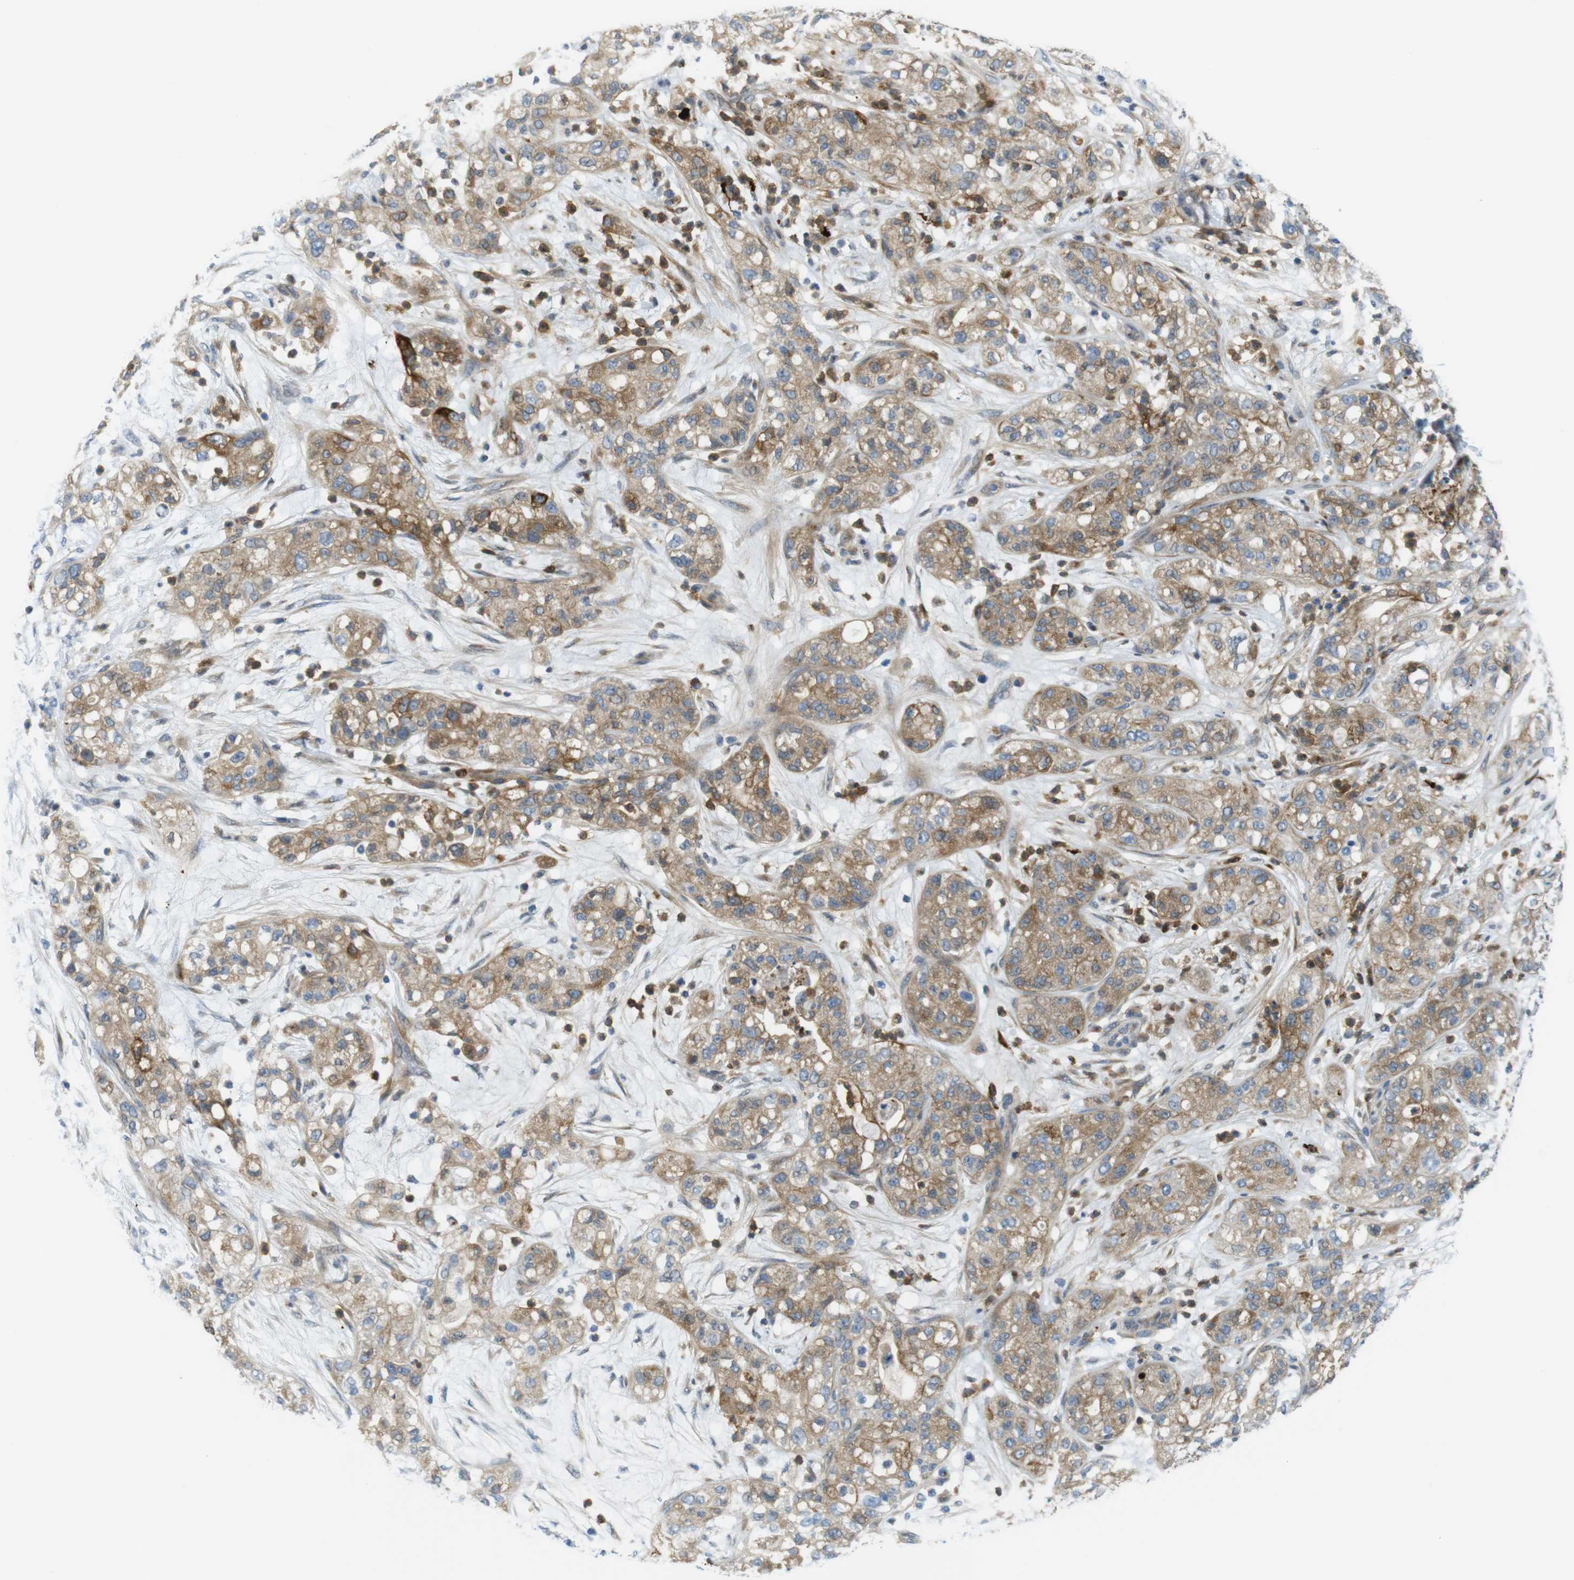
{"staining": {"intensity": "moderate", "quantity": ">75%", "location": "cytoplasmic/membranous"}, "tissue": "pancreatic cancer", "cell_type": "Tumor cells", "image_type": "cancer", "snomed": [{"axis": "morphology", "description": "Adenocarcinoma, NOS"}, {"axis": "topography", "description": "Pancreas"}], "caption": "Immunohistochemical staining of human pancreatic cancer (adenocarcinoma) demonstrates moderate cytoplasmic/membranous protein positivity in about >75% of tumor cells.", "gene": "ZDHHC3", "patient": {"sex": "female", "age": 78}}